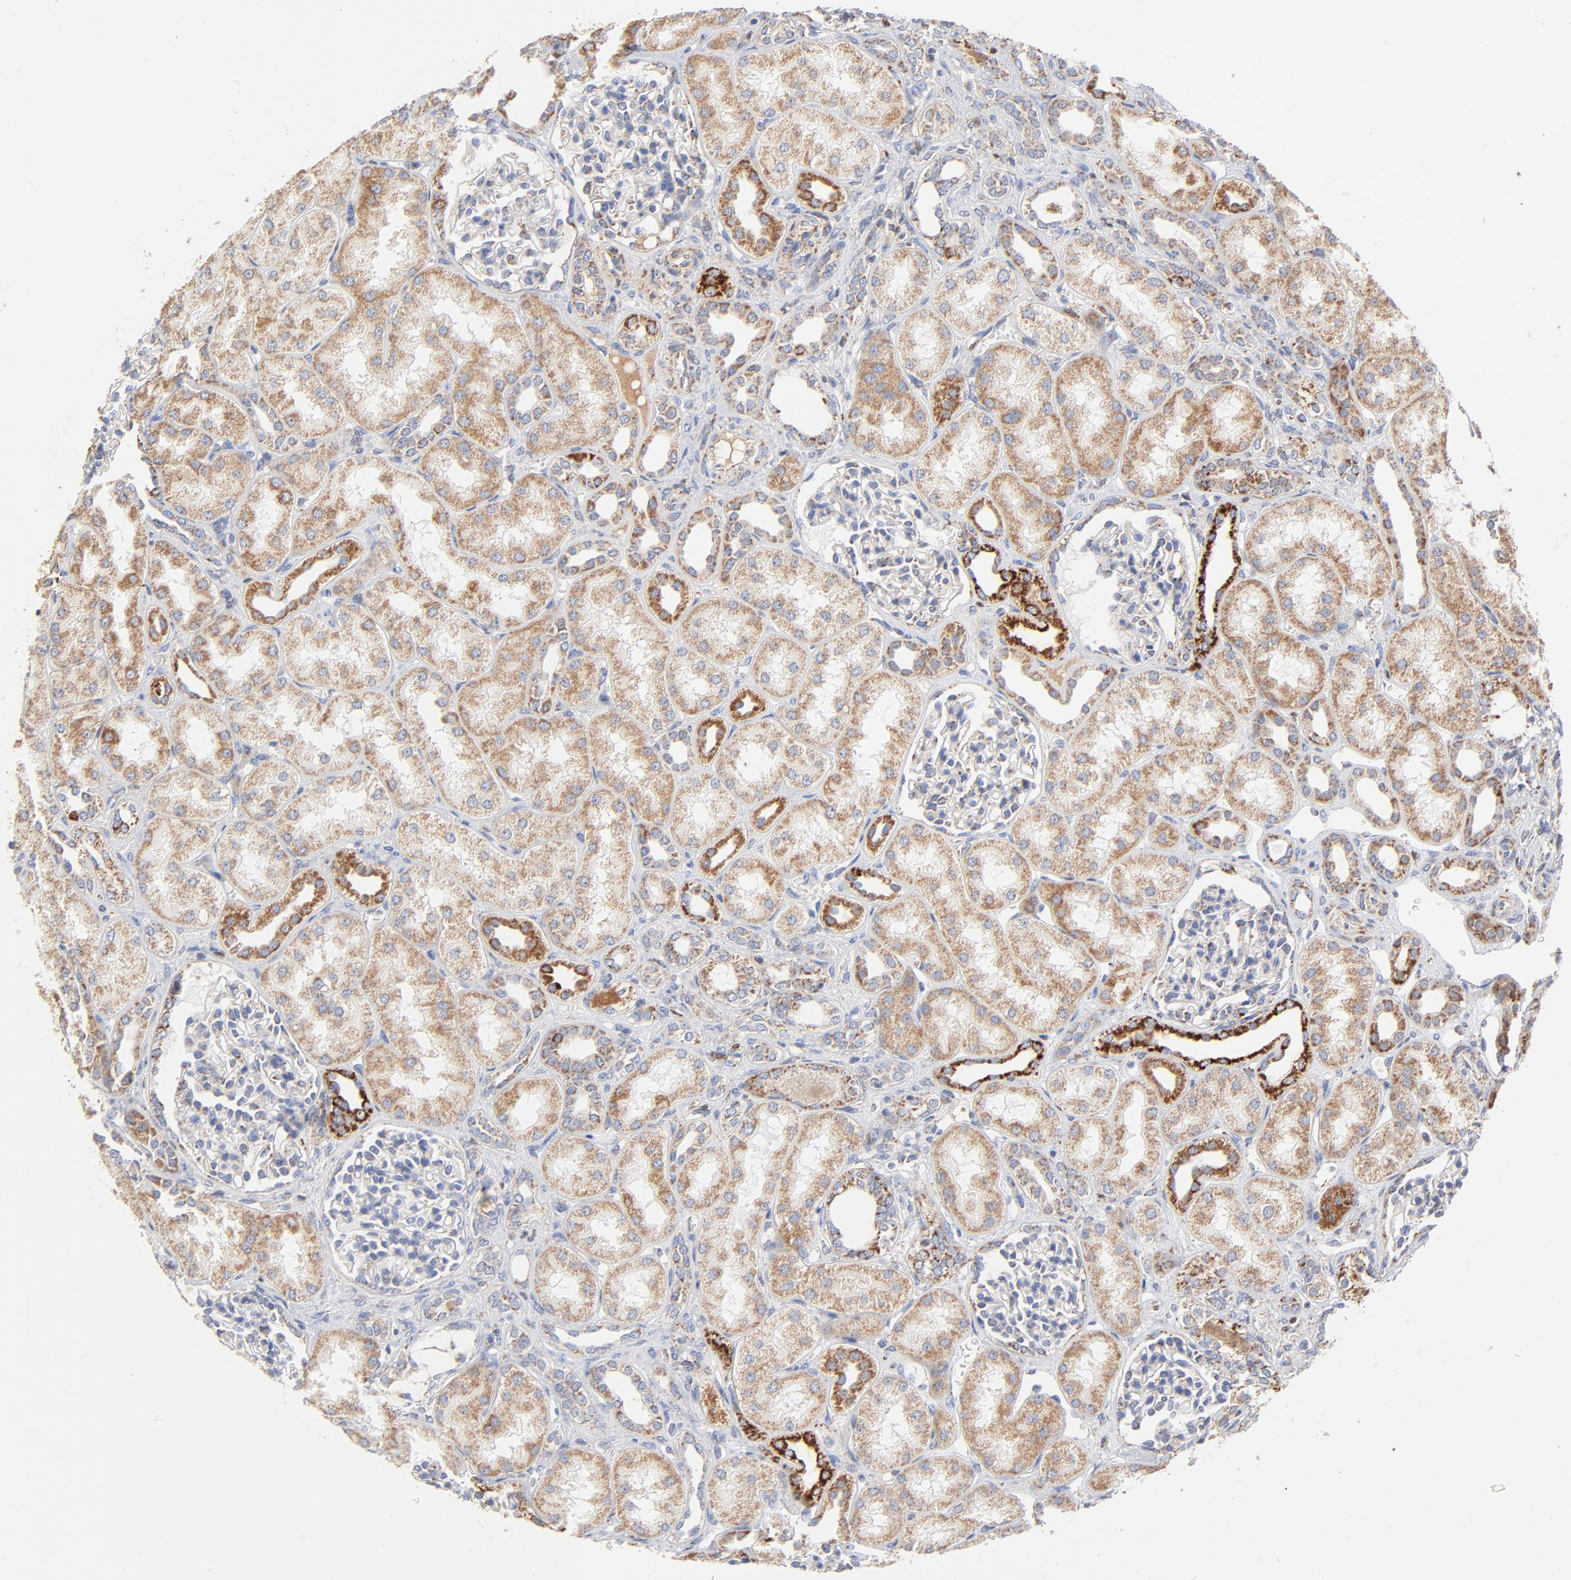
{"staining": {"intensity": "moderate", "quantity": "<25%", "location": "cytoplasmic/membranous"}, "tissue": "kidney", "cell_type": "Cells in glomeruli", "image_type": "normal", "snomed": [{"axis": "morphology", "description": "Normal tissue, NOS"}, {"axis": "topography", "description": "Kidney"}], "caption": "IHC staining of benign kidney, which exhibits low levels of moderate cytoplasmic/membranous staining in approximately <25% of cells in glomeruli indicating moderate cytoplasmic/membranous protein staining. The staining was performed using DAB (3,3'-diaminobenzidine) (brown) for protein detection and nuclei were counterstained in hematoxylin (blue).", "gene": "DIABLO", "patient": {"sex": "male", "age": 7}}